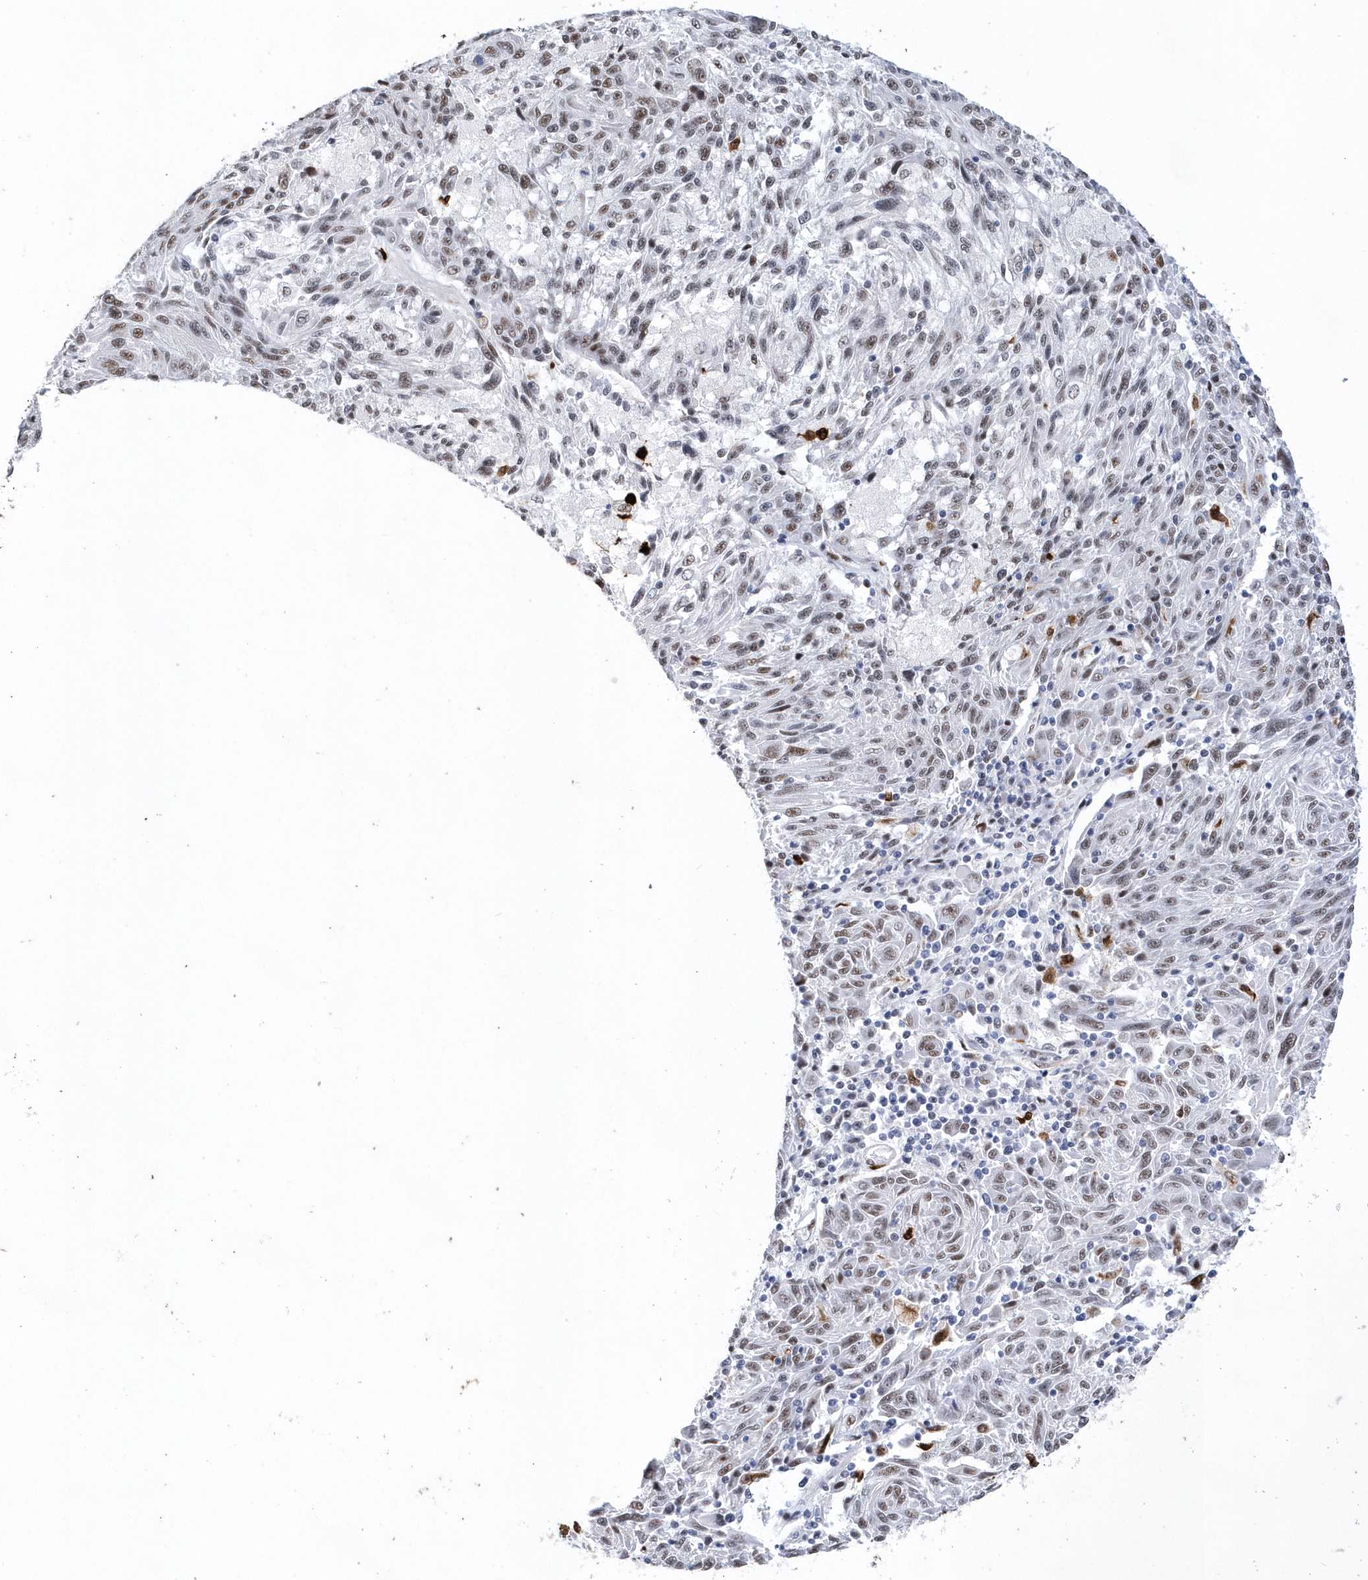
{"staining": {"intensity": "weak", "quantity": "25%-75%", "location": "nuclear"}, "tissue": "melanoma", "cell_type": "Tumor cells", "image_type": "cancer", "snomed": [{"axis": "morphology", "description": "Malignant melanoma, NOS"}, {"axis": "topography", "description": "Skin"}], "caption": "Melanoma was stained to show a protein in brown. There is low levels of weak nuclear staining in about 25%-75% of tumor cells. Immunohistochemistry stains the protein of interest in brown and the nuclei are stained blue.", "gene": "RPP30", "patient": {"sex": "male", "age": 53}}